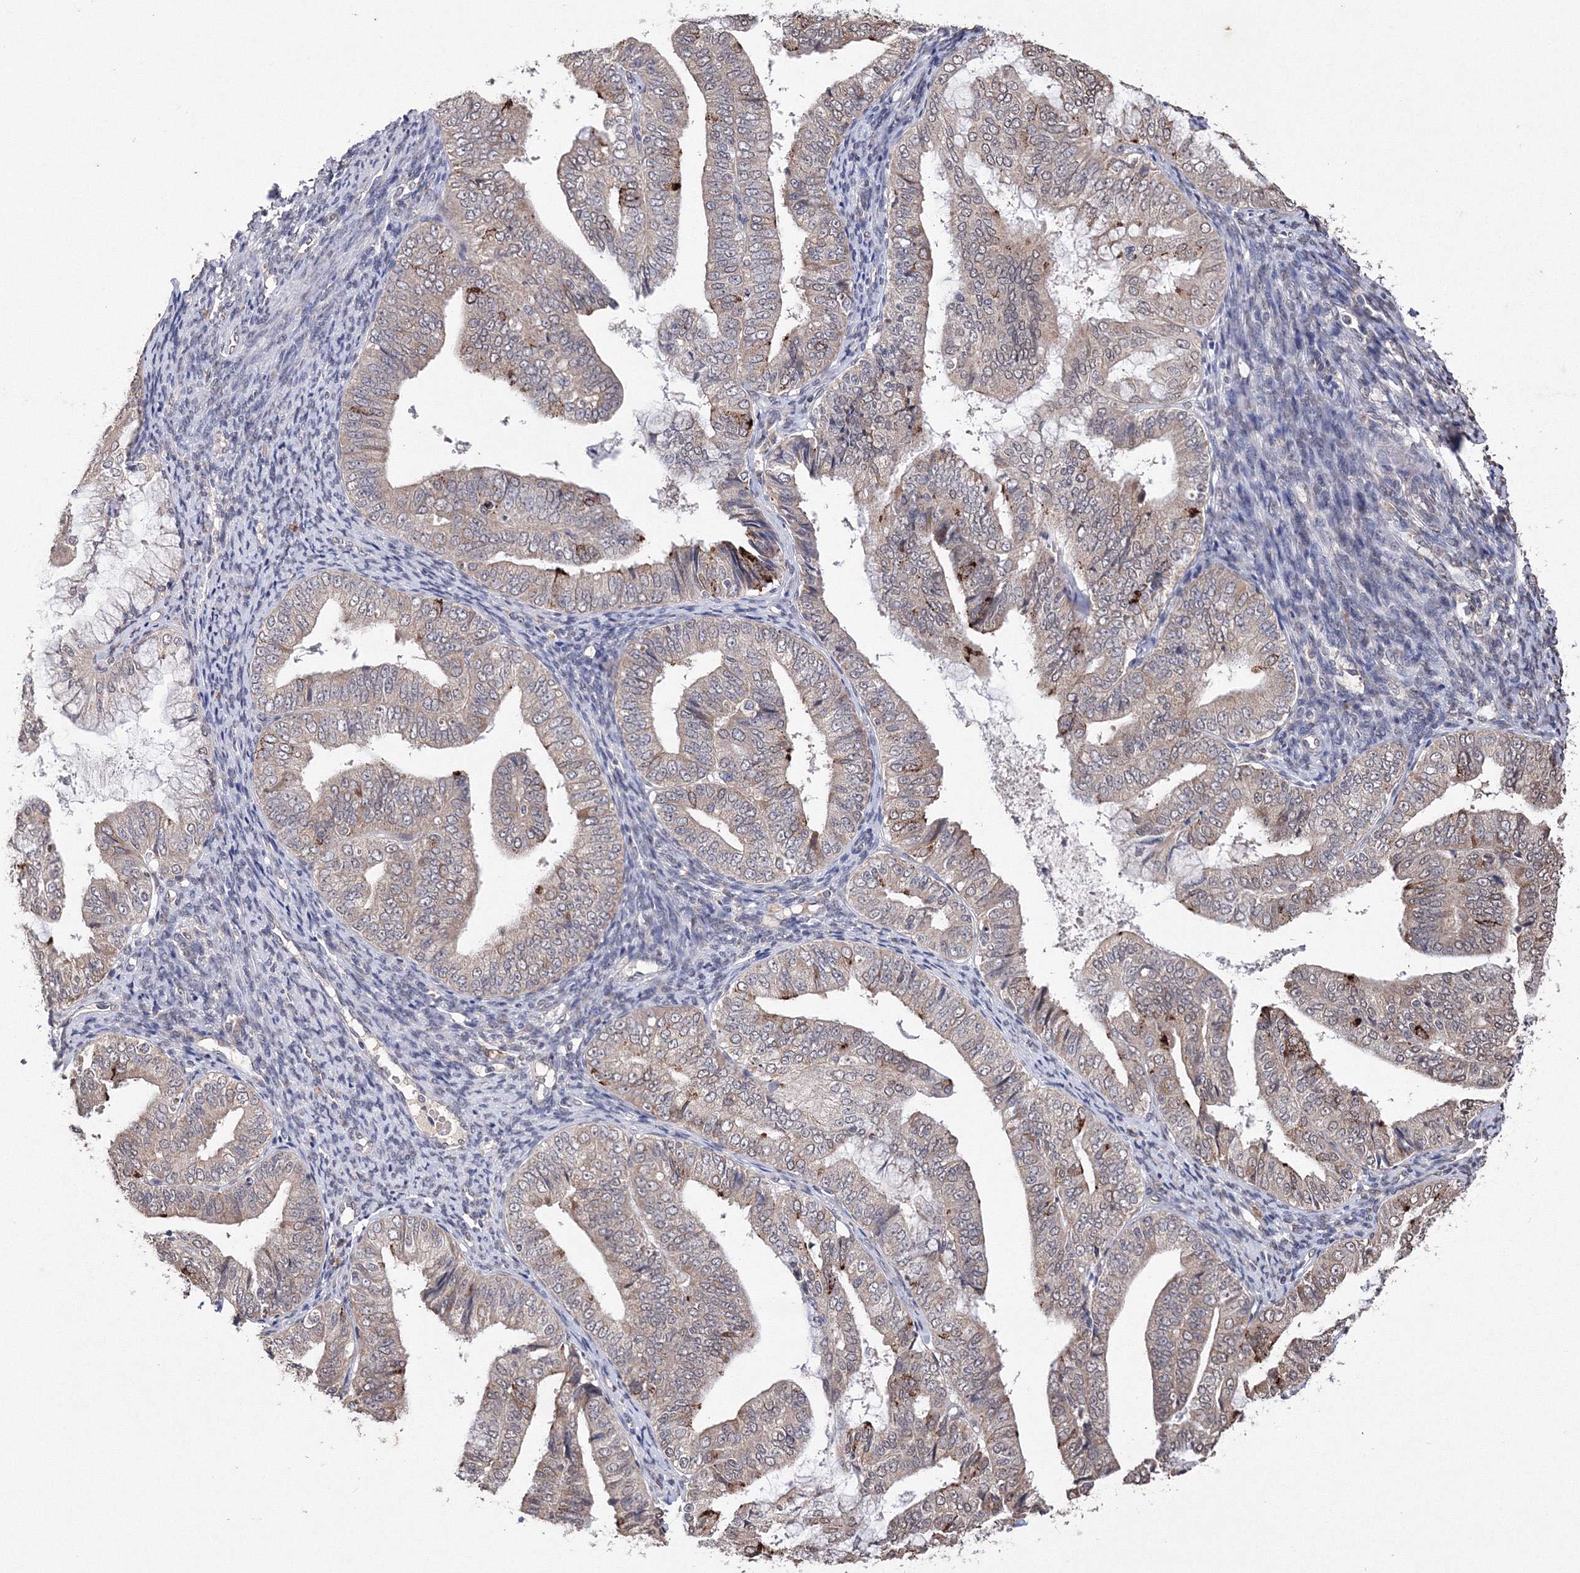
{"staining": {"intensity": "moderate", "quantity": "<25%", "location": "cytoplasmic/membranous"}, "tissue": "endometrial cancer", "cell_type": "Tumor cells", "image_type": "cancer", "snomed": [{"axis": "morphology", "description": "Adenocarcinoma, NOS"}, {"axis": "topography", "description": "Endometrium"}], "caption": "The micrograph demonstrates staining of endometrial cancer (adenocarcinoma), revealing moderate cytoplasmic/membranous protein expression (brown color) within tumor cells. (Brightfield microscopy of DAB IHC at high magnification).", "gene": "GPN1", "patient": {"sex": "female", "age": 63}}